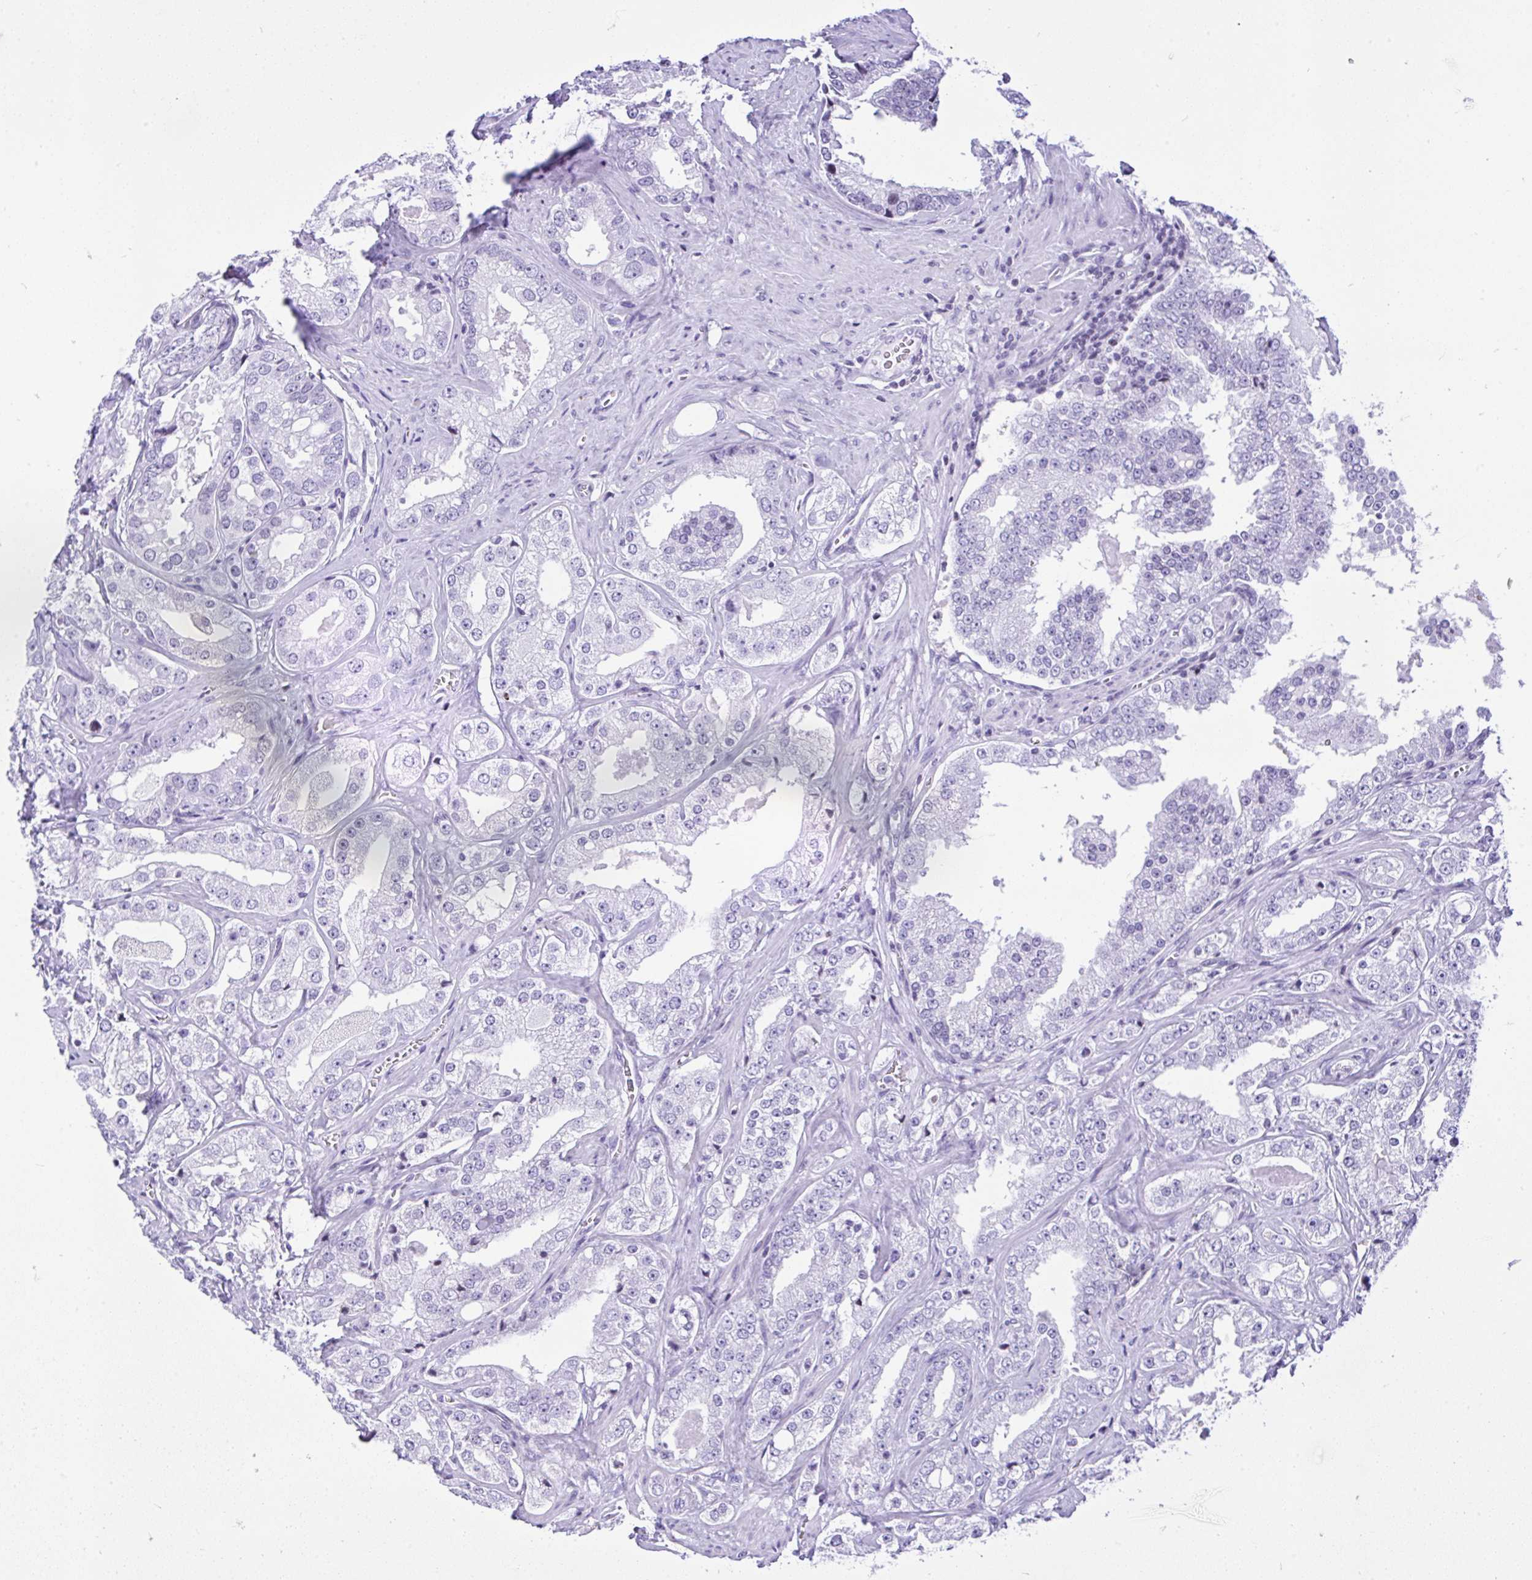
{"staining": {"intensity": "negative", "quantity": "none", "location": "none"}, "tissue": "prostate cancer", "cell_type": "Tumor cells", "image_type": "cancer", "snomed": [{"axis": "morphology", "description": "Adenocarcinoma, High grade"}, {"axis": "topography", "description": "Prostate"}], "caption": "DAB immunohistochemical staining of human adenocarcinoma (high-grade) (prostate) displays no significant expression in tumor cells.", "gene": "KRT27", "patient": {"sex": "male", "age": 67}}